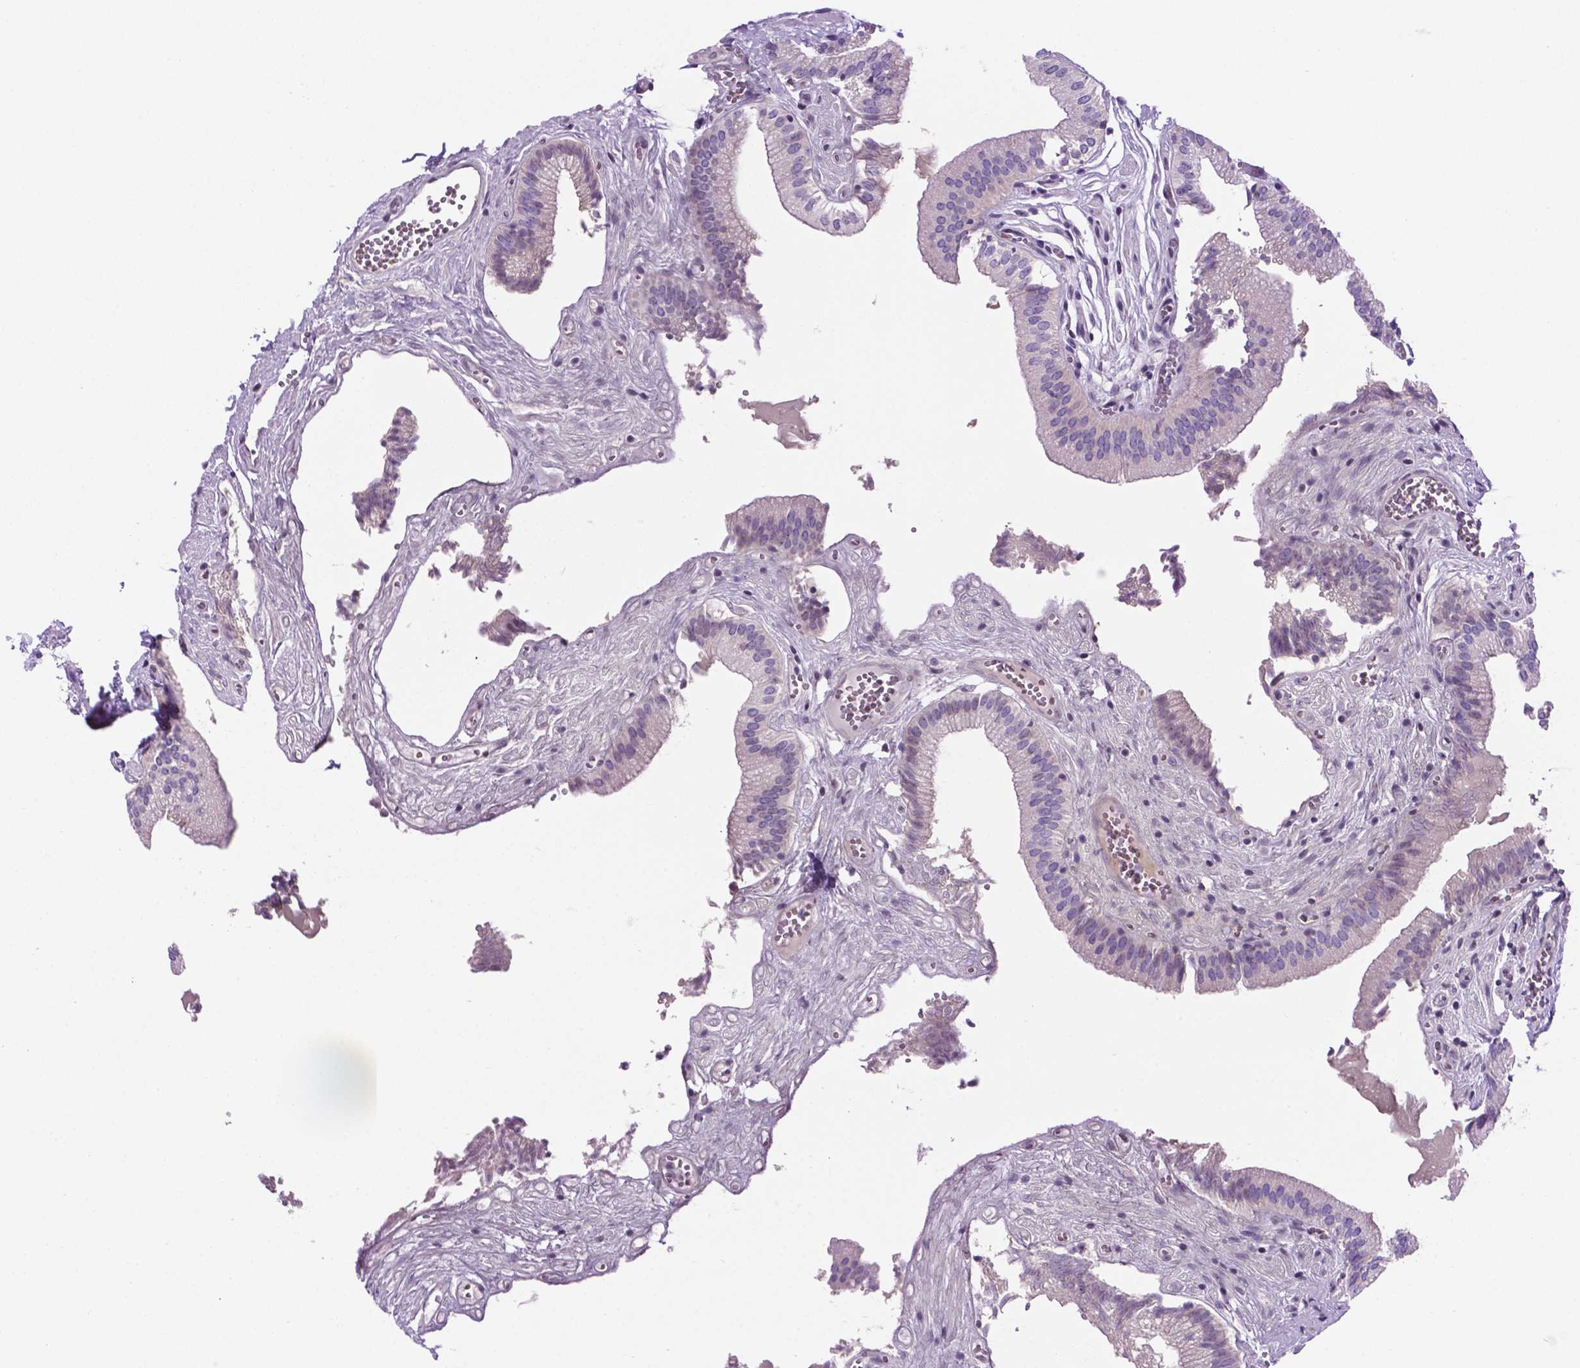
{"staining": {"intensity": "negative", "quantity": "none", "location": "none"}, "tissue": "gallbladder", "cell_type": "Glandular cells", "image_type": "normal", "snomed": [{"axis": "morphology", "description": "Normal tissue, NOS"}, {"axis": "topography", "description": "Gallbladder"}, {"axis": "topography", "description": "Peripheral nerve tissue"}], "caption": "Gallbladder stained for a protein using IHC shows no expression glandular cells.", "gene": "SPDYA", "patient": {"sex": "male", "age": 17}}